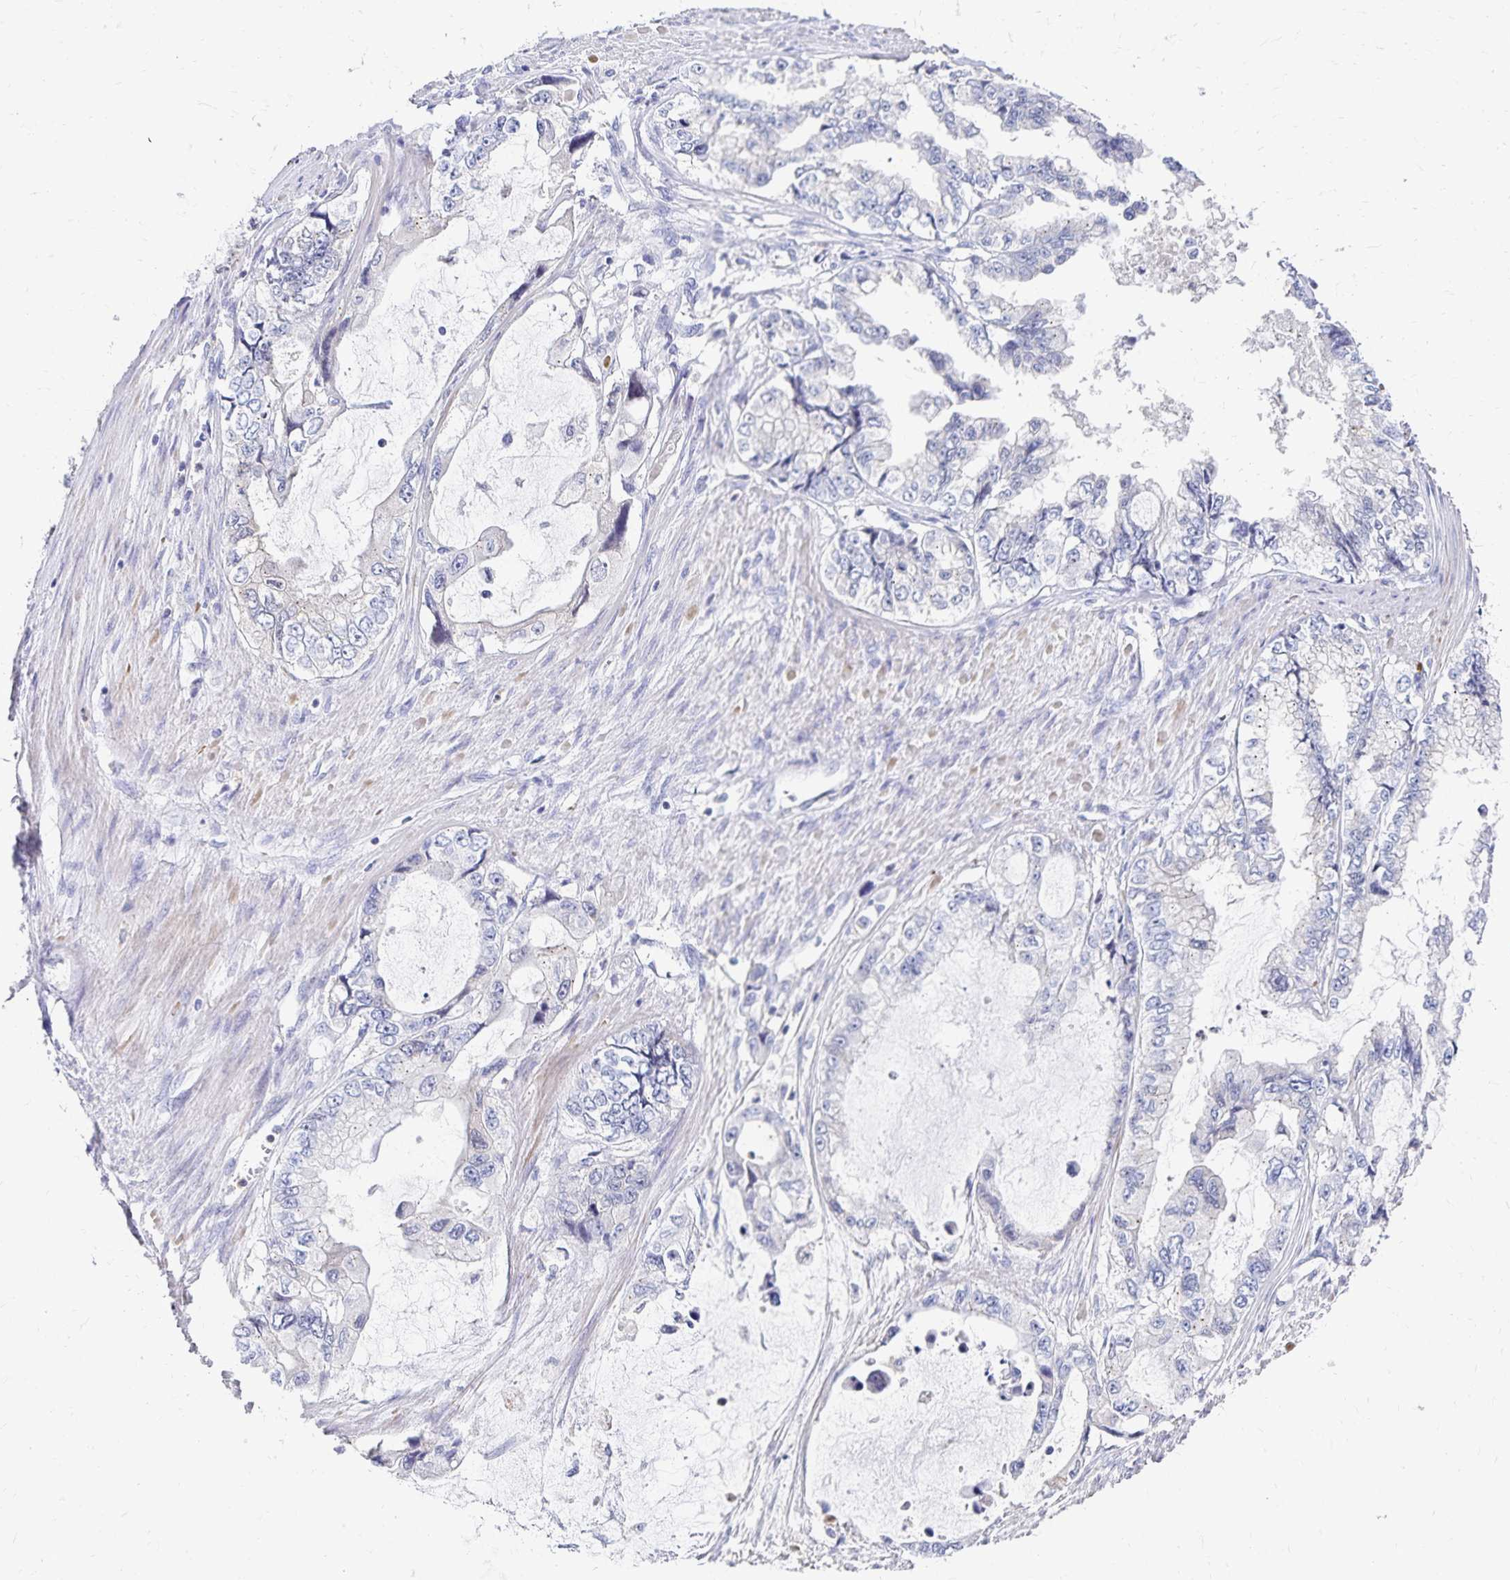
{"staining": {"intensity": "negative", "quantity": "none", "location": "none"}, "tissue": "stomach cancer", "cell_type": "Tumor cells", "image_type": "cancer", "snomed": [{"axis": "morphology", "description": "Adenocarcinoma, NOS"}, {"axis": "topography", "description": "Pancreas"}, {"axis": "topography", "description": "Stomach, upper"}, {"axis": "topography", "description": "Stomach"}], "caption": "Immunohistochemical staining of human stomach cancer (adenocarcinoma) reveals no significant expression in tumor cells. (DAB immunohistochemistry (IHC), high magnification).", "gene": "PAX5", "patient": {"sex": "male", "age": 77}}